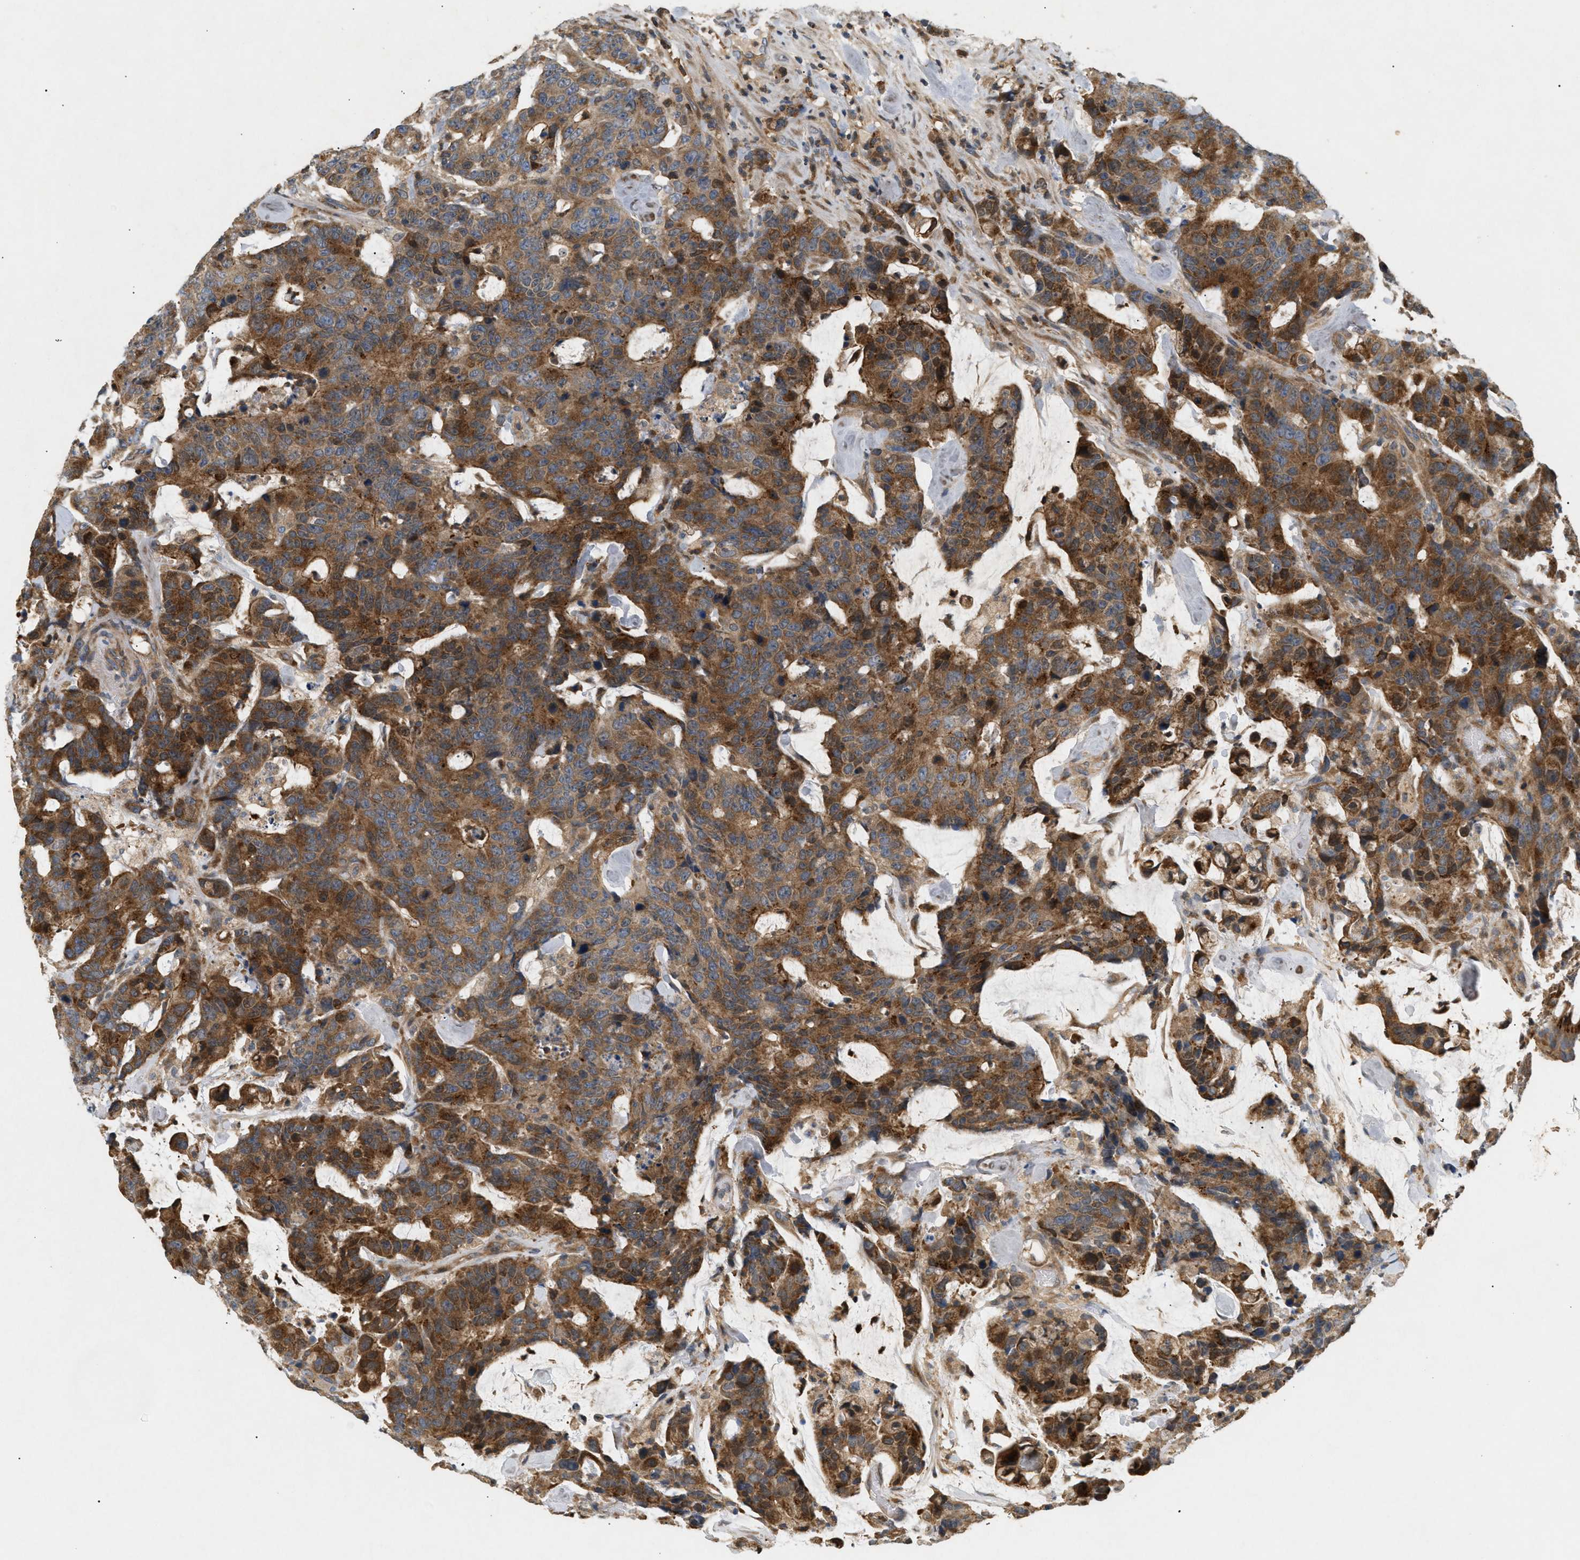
{"staining": {"intensity": "moderate", "quantity": ">75%", "location": "cytoplasmic/membranous"}, "tissue": "colorectal cancer", "cell_type": "Tumor cells", "image_type": "cancer", "snomed": [{"axis": "morphology", "description": "Adenocarcinoma, NOS"}, {"axis": "topography", "description": "Colon"}], "caption": "Tumor cells exhibit medium levels of moderate cytoplasmic/membranous expression in about >75% of cells in colorectal cancer.", "gene": "FARS2", "patient": {"sex": "female", "age": 86}}